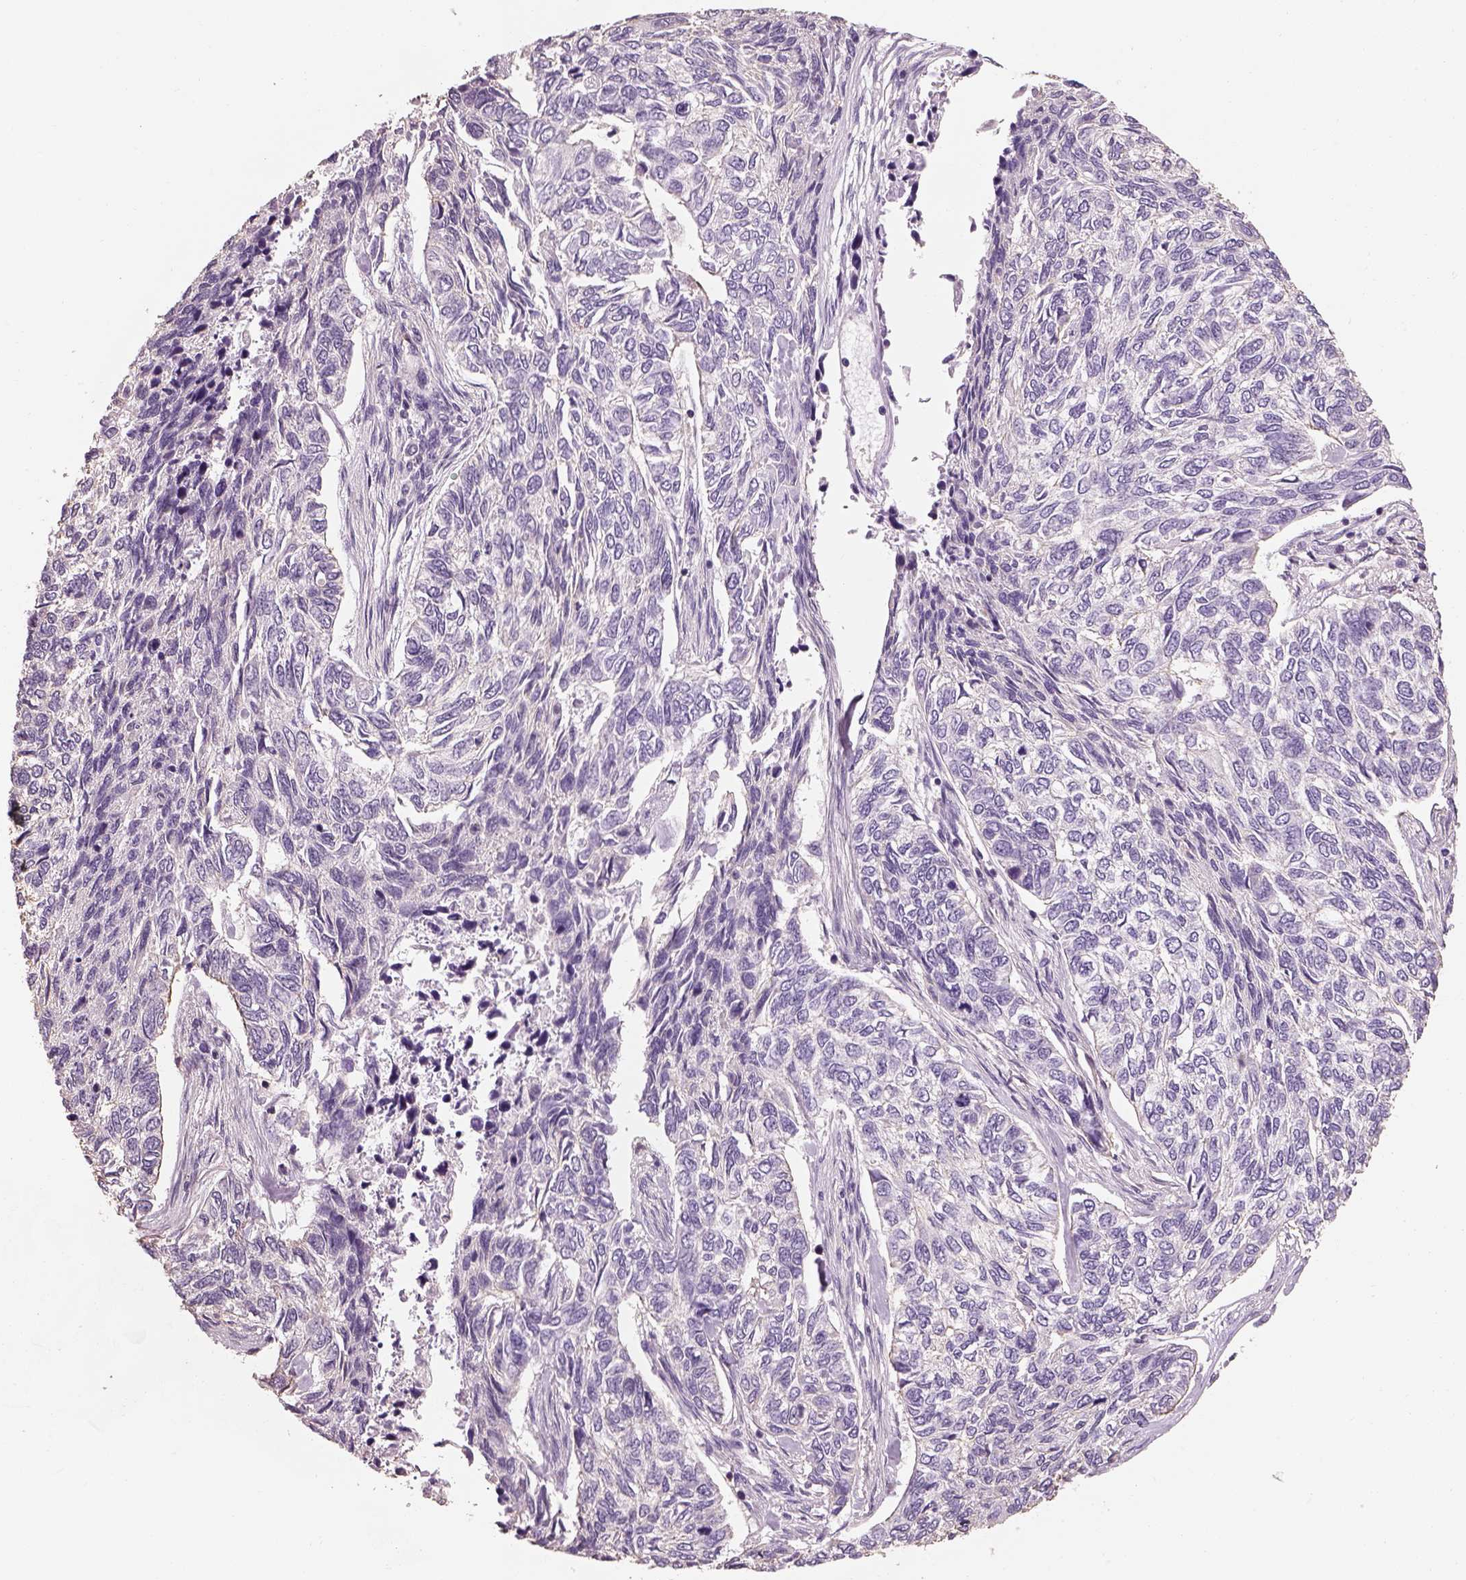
{"staining": {"intensity": "negative", "quantity": "none", "location": "none"}, "tissue": "skin cancer", "cell_type": "Tumor cells", "image_type": "cancer", "snomed": [{"axis": "morphology", "description": "Basal cell carcinoma"}, {"axis": "topography", "description": "Skin"}], "caption": "IHC of human skin cancer reveals no staining in tumor cells.", "gene": "OTUD6A", "patient": {"sex": "female", "age": 65}}